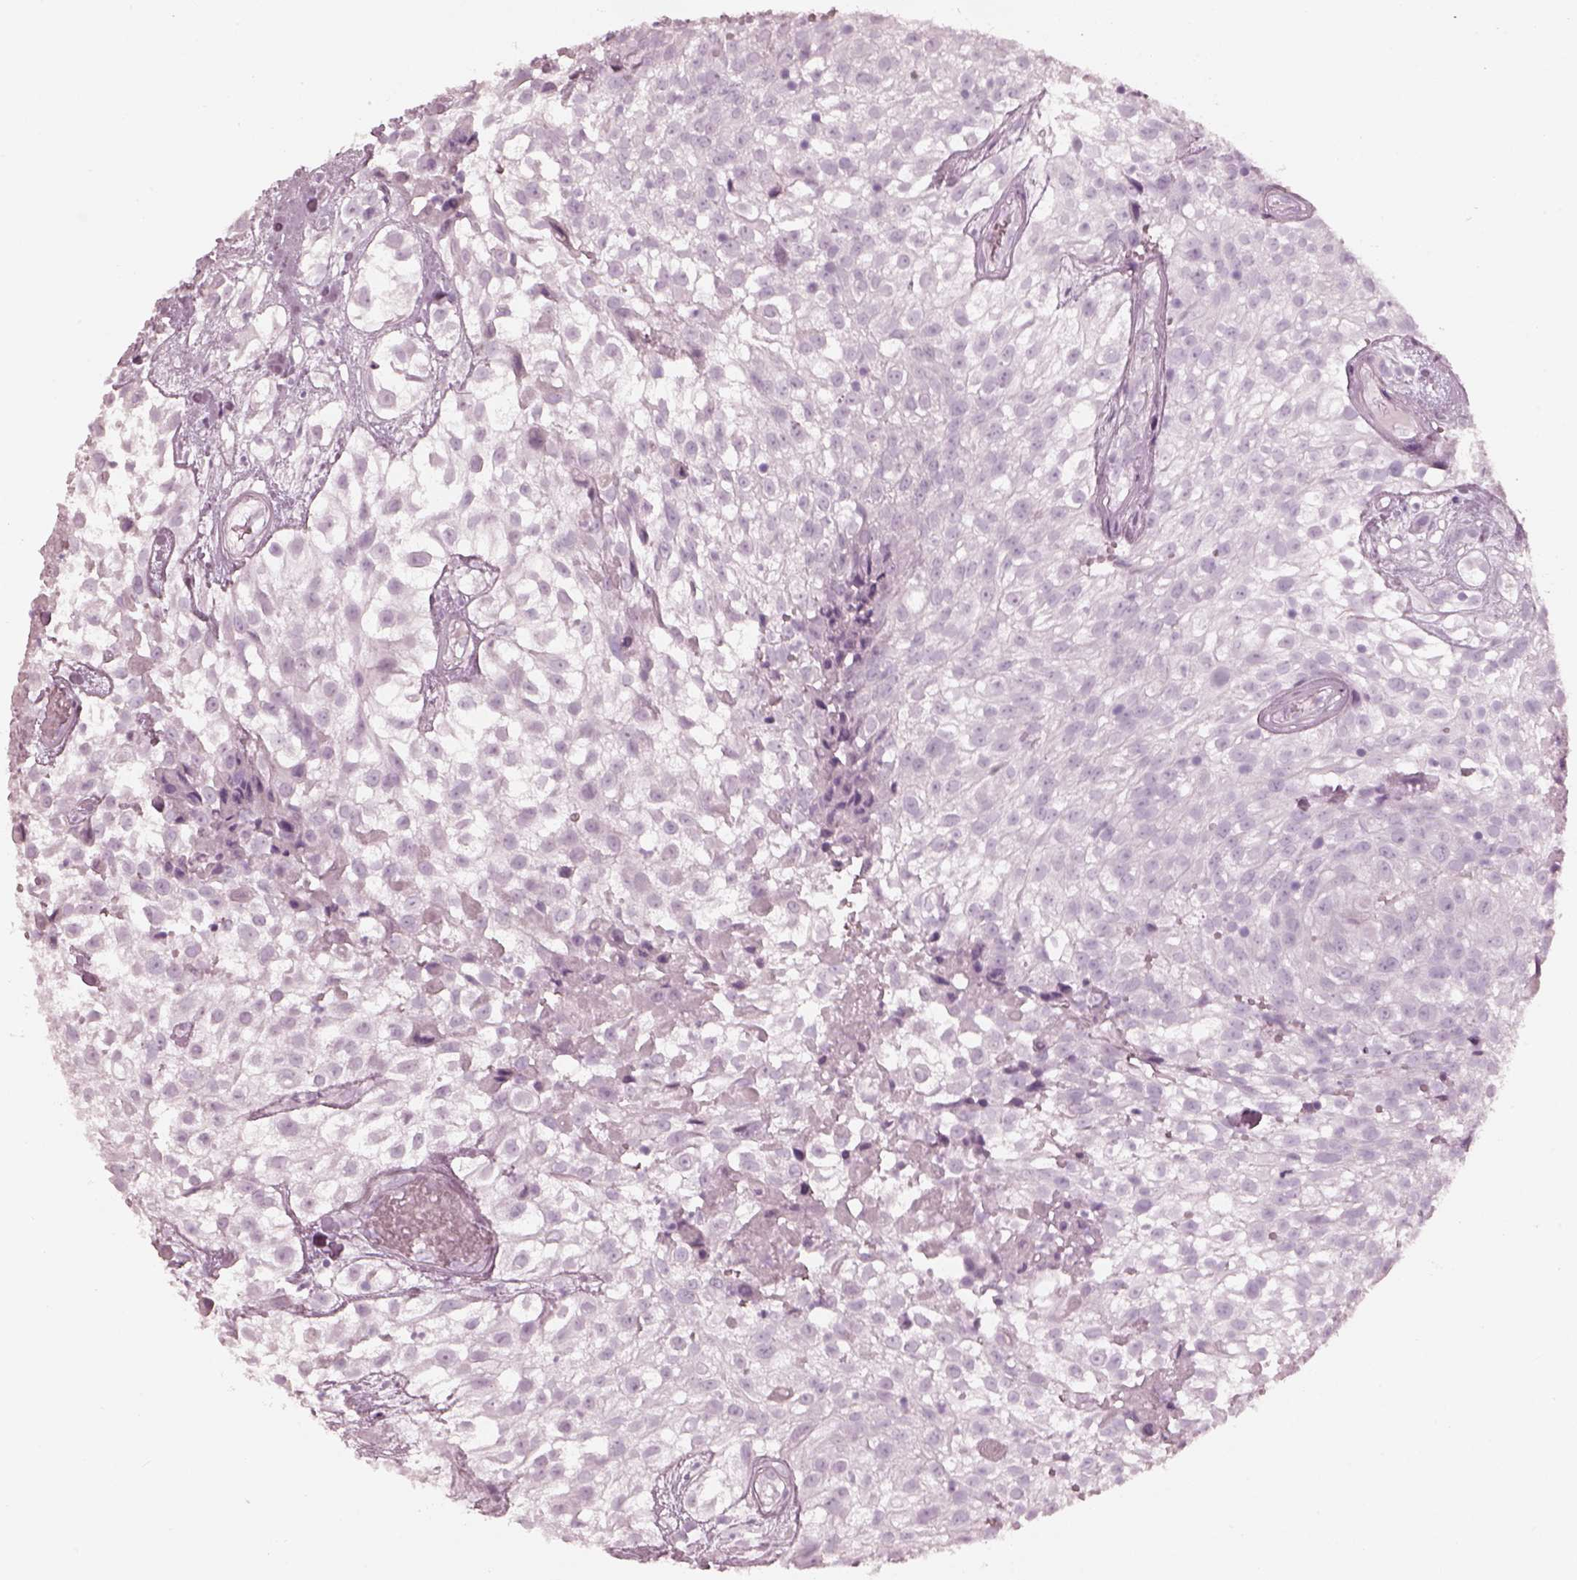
{"staining": {"intensity": "negative", "quantity": "none", "location": "none"}, "tissue": "urothelial cancer", "cell_type": "Tumor cells", "image_type": "cancer", "snomed": [{"axis": "morphology", "description": "Urothelial carcinoma, High grade"}, {"axis": "topography", "description": "Urinary bladder"}], "caption": "Tumor cells are negative for protein expression in human urothelial cancer.", "gene": "RSPH9", "patient": {"sex": "male", "age": 56}}